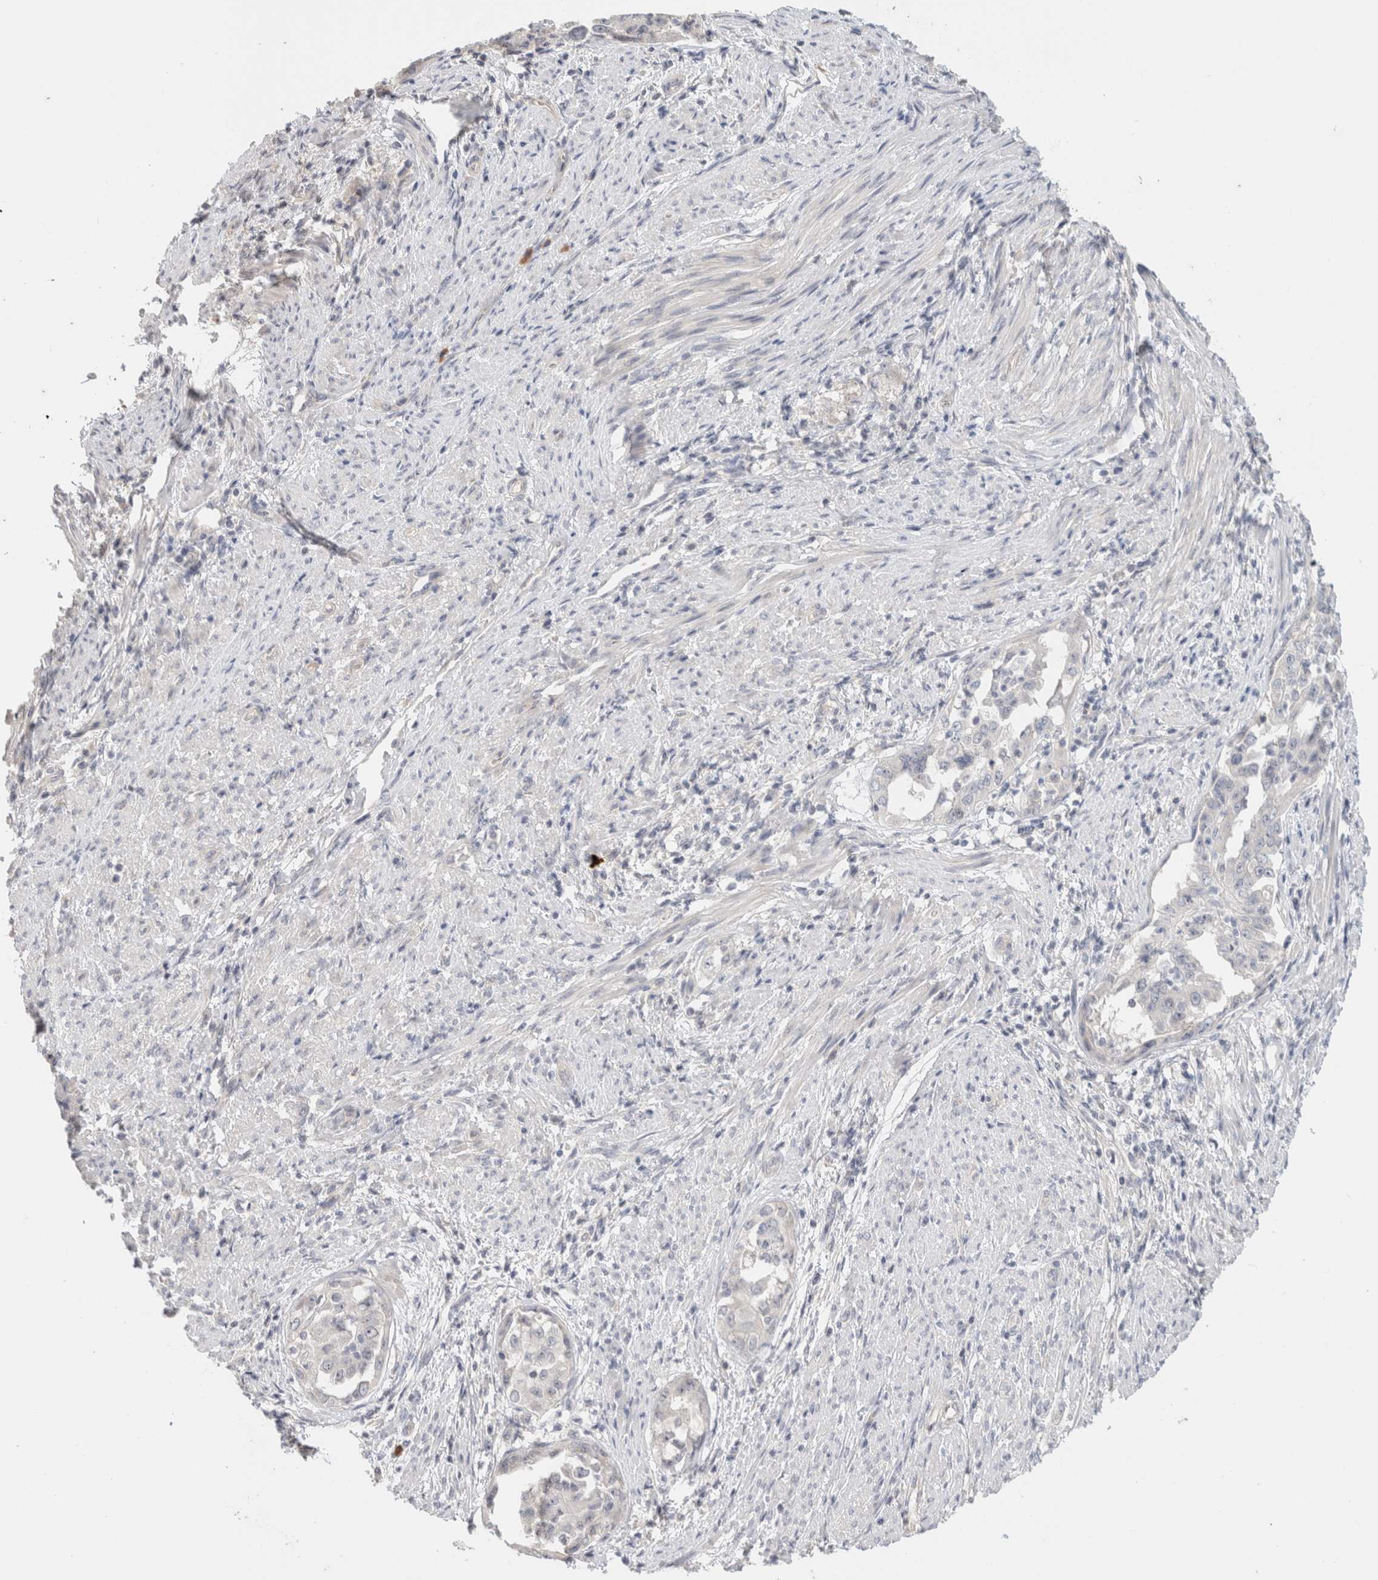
{"staining": {"intensity": "negative", "quantity": "none", "location": "none"}, "tissue": "endometrial cancer", "cell_type": "Tumor cells", "image_type": "cancer", "snomed": [{"axis": "morphology", "description": "Adenocarcinoma, NOS"}, {"axis": "topography", "description": "Endometrium"}], "caption": "This is an immunohistochemistry histopathology image of endometrial adenocarcinoma. There is no staining in tumor cells.", "gene": "SPRTN", "patient": {"sex": "female", "age": 85}}